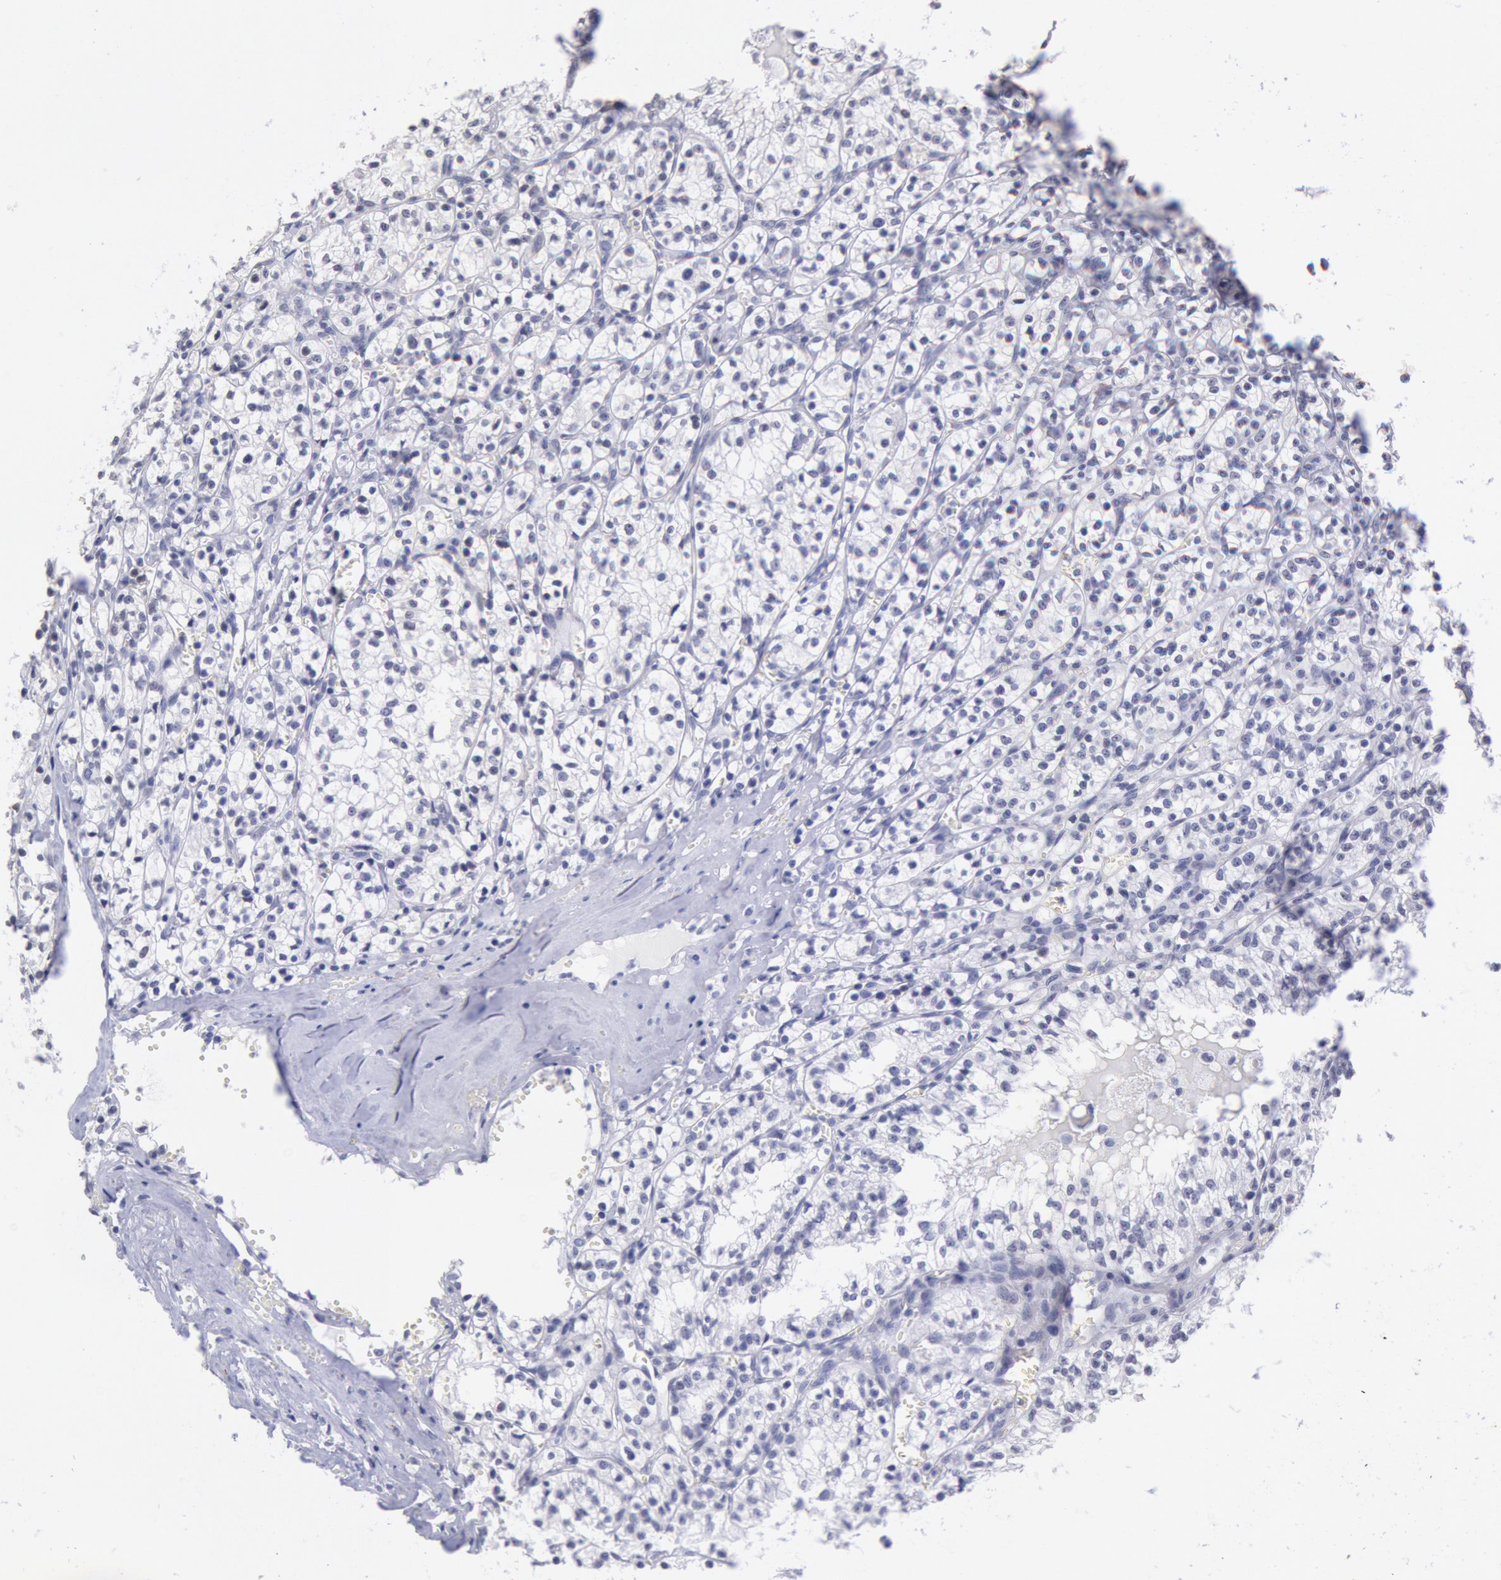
{"staining": {"intensity": "negative", "quantity": "none", "location": "none"}, "tissue": "renal cancer", "cell_type": "Tumor cells", "image_type": "cancer", "snomed": [{"axis": "morphology", "description": "Adenocarcinoma, NOS"}, {"axis": "topography", "description": "Kidney"}], "caption": "Immunohistochemical staining of renal cancer (adenocarcinoma) displays no significant staining in tumor cells.", "gene": "MYH7", "patient": {"sex": "male", "age": 61}}